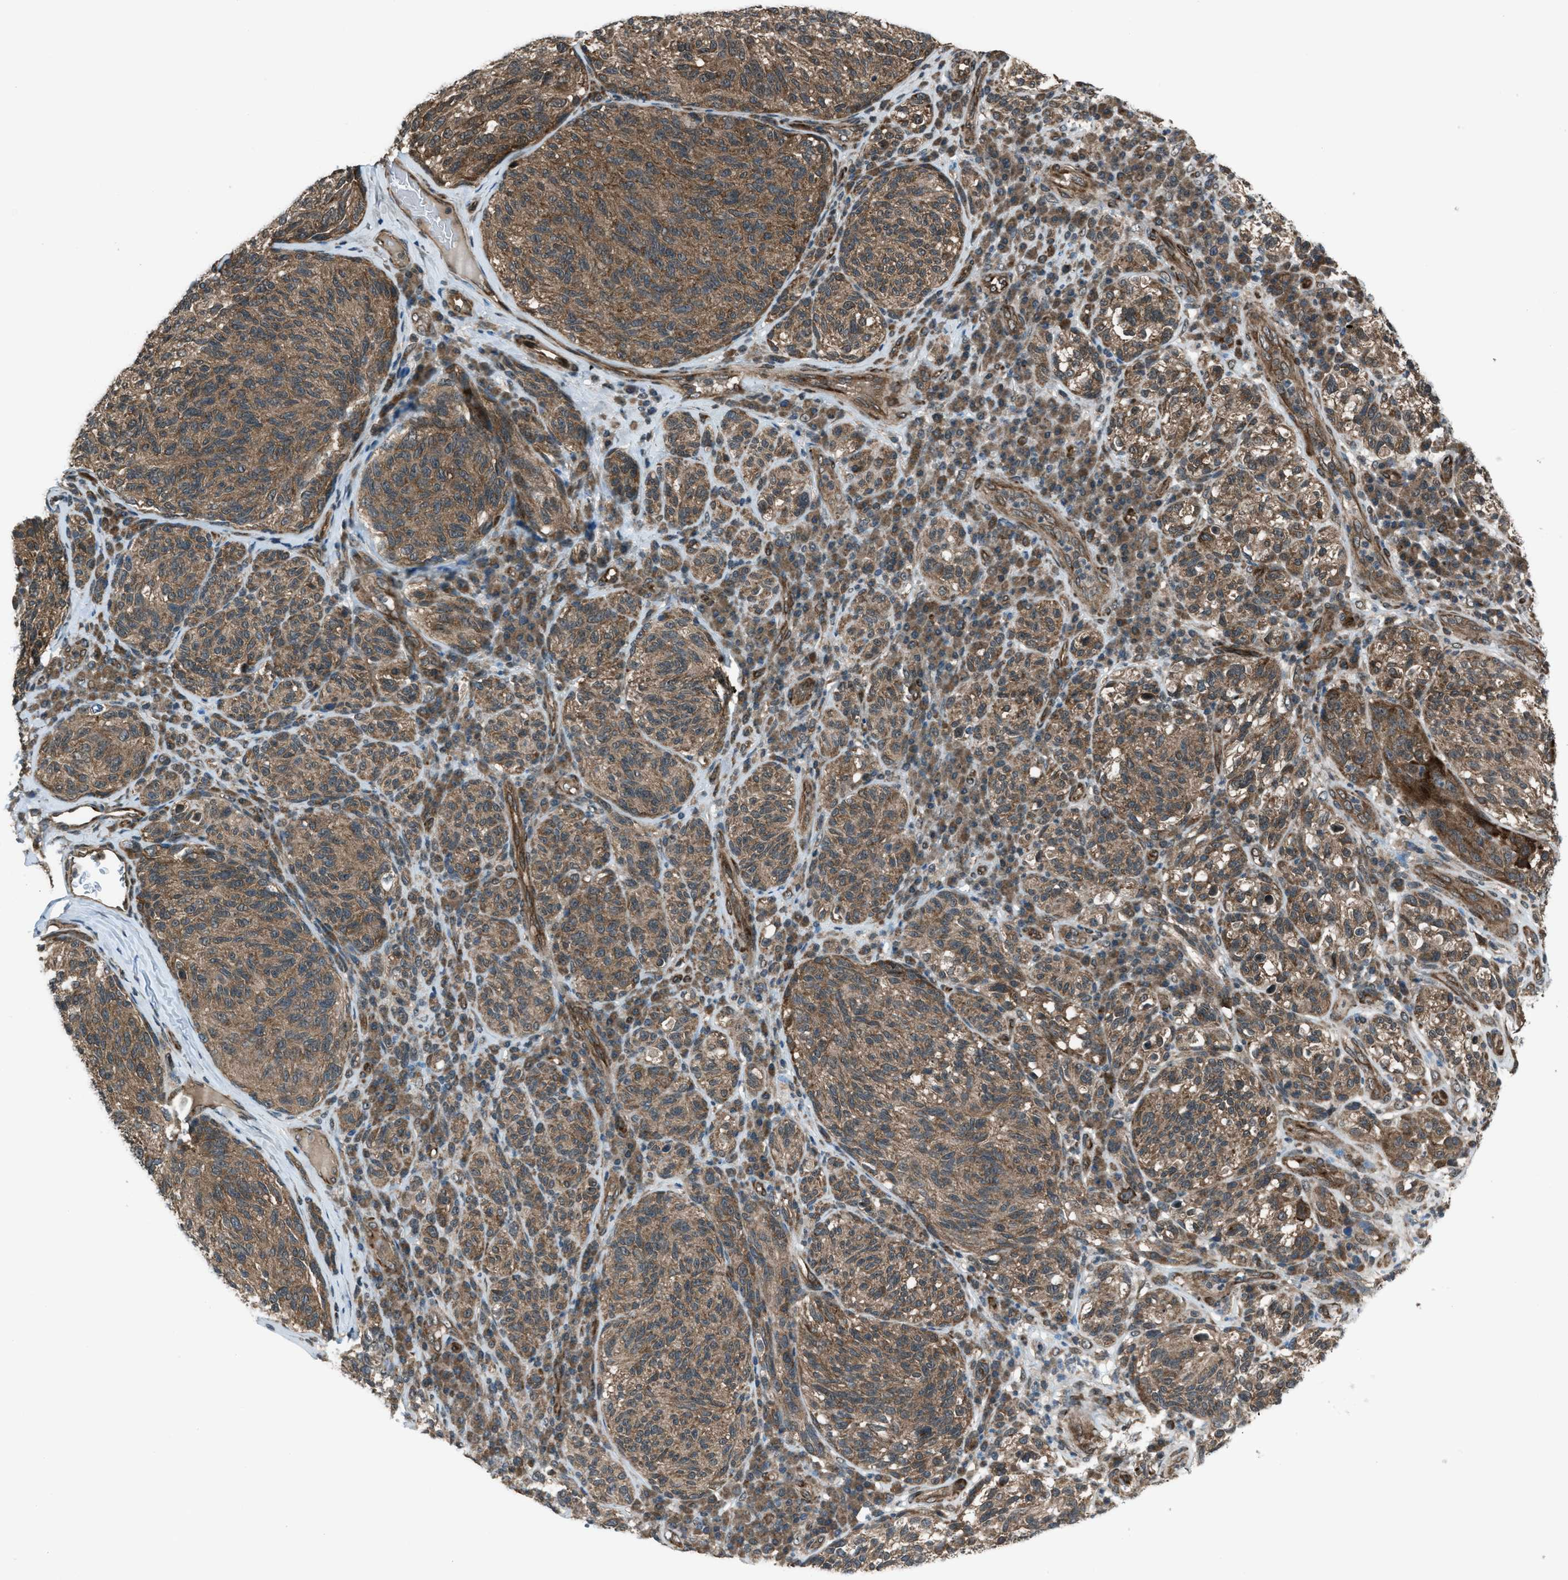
{"staining": {"intensity": "moderate", "quantity": ">75%", "location": "cytoplasmic/membranous"}, "tissue": "melanoma", "cell_type": "Tumor cells", "image_type": "cancer", "snomed": [{"axis": "morphology", "description": "Malignant melanoma, NOS"}, {"axis": "topography", "description": "Skin"}], "caption": "An IHC photomicrograph of neoplastic tissue is shown. Protein staining in brown shows moderate cytoplasmic/membranous positivity in melanoma within tumor cells.", "gene": "ASAP2", "patient": {"sex": "female", "age": 73}}